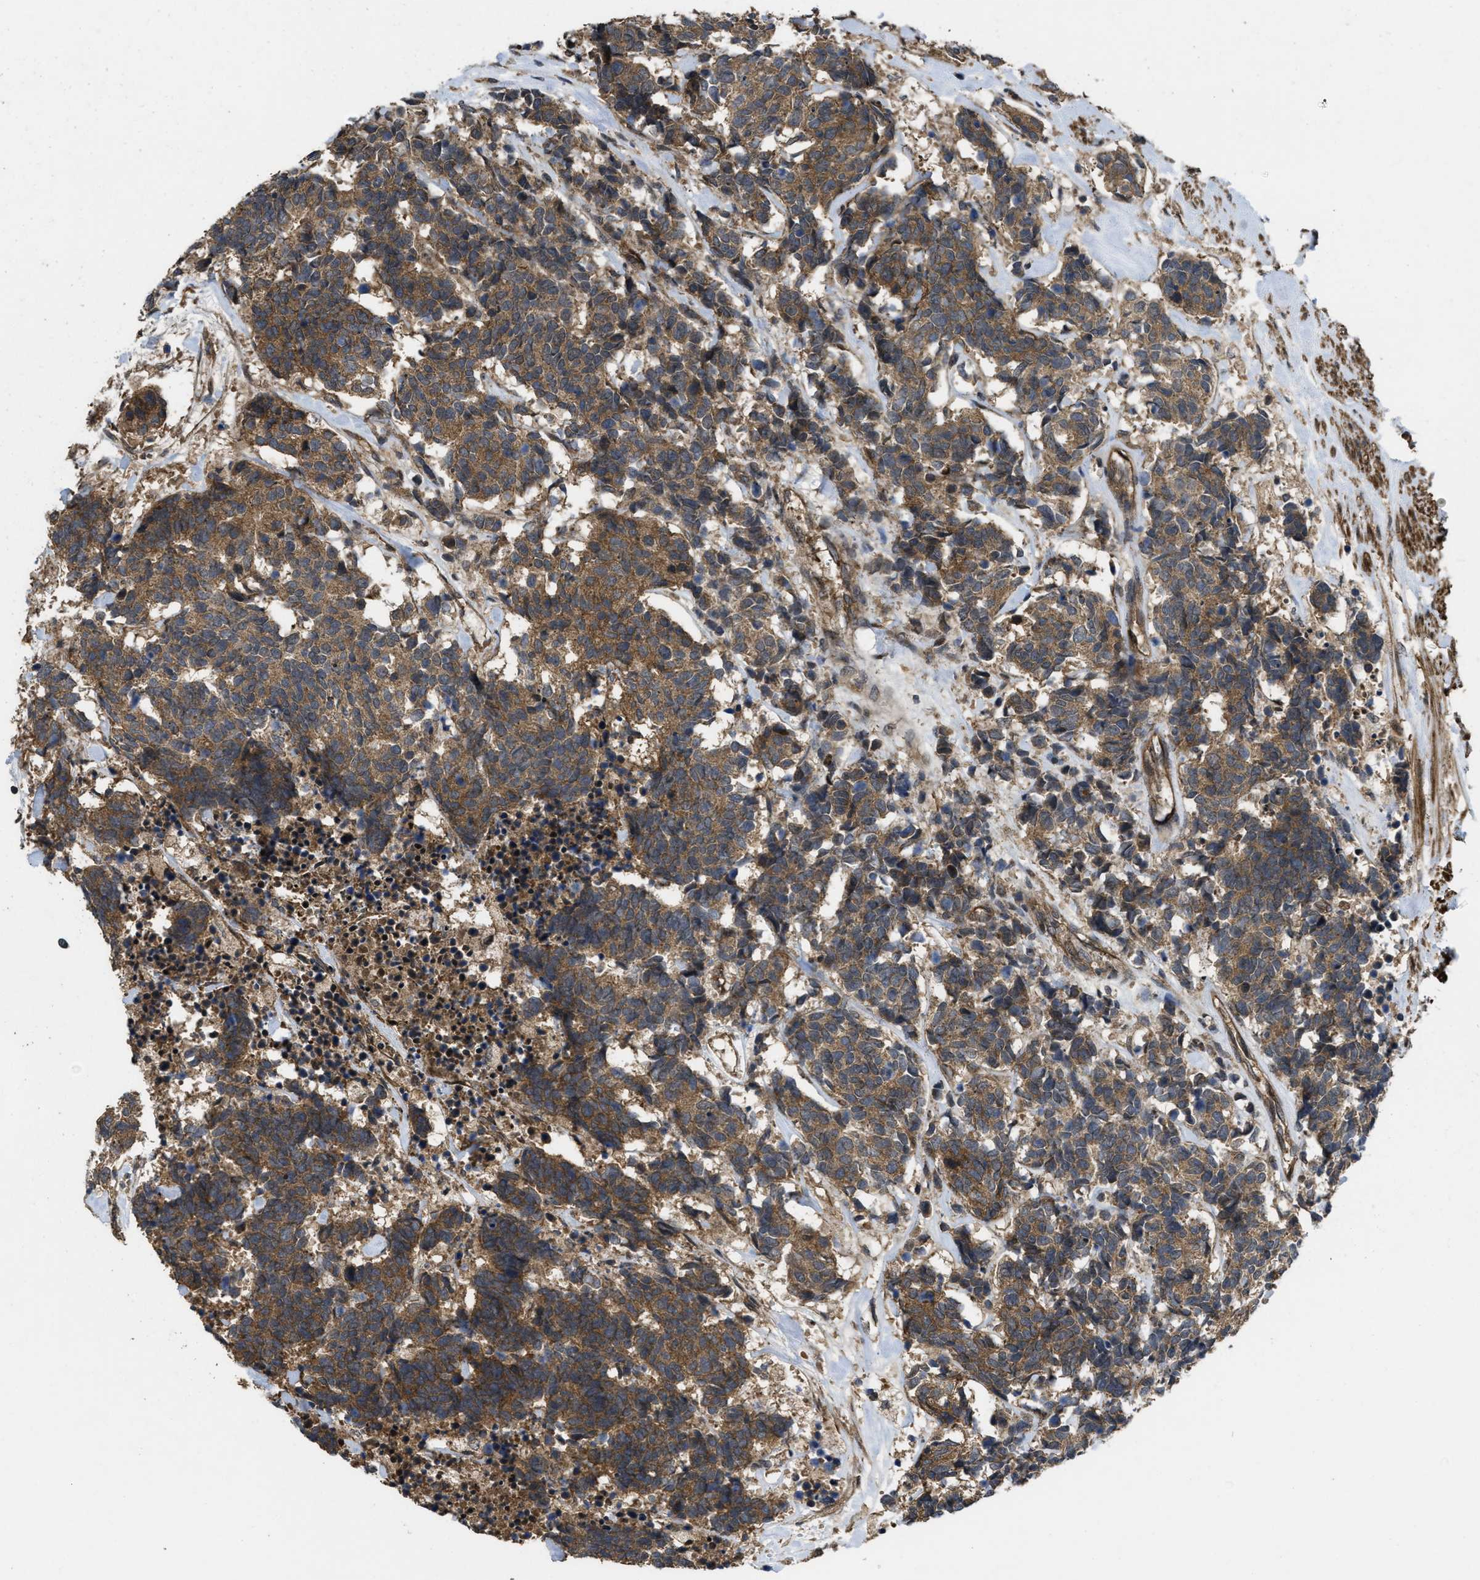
{"staining": {"intensity": "moderate", "quantity": ">75%", "location": "cytoplasmic/membranous"}, "tissue": "carcinoid", "cell_type": "Tumor cells", "image_type": "cancer", "snomed": [{"axis": "morphology", "description": "Carcinoma, NOS"}, {"axis": "morphology", "description": "Carcinoid, malignant, NOS"}, {"axis": "topography", "description": "Urinary bladder"}], "caption": "IHC image of neoplastic tissue: carcinoid (malignant) stained using IHC demonstrates medium levels of moderate protein expression localized specifically in the cytoplasmic/membranous of tumor cells, appearing as a cytoplasmic/membranous brown color.", "gene": "FZD6", "patient": {"sex": "male", "age": 57}}